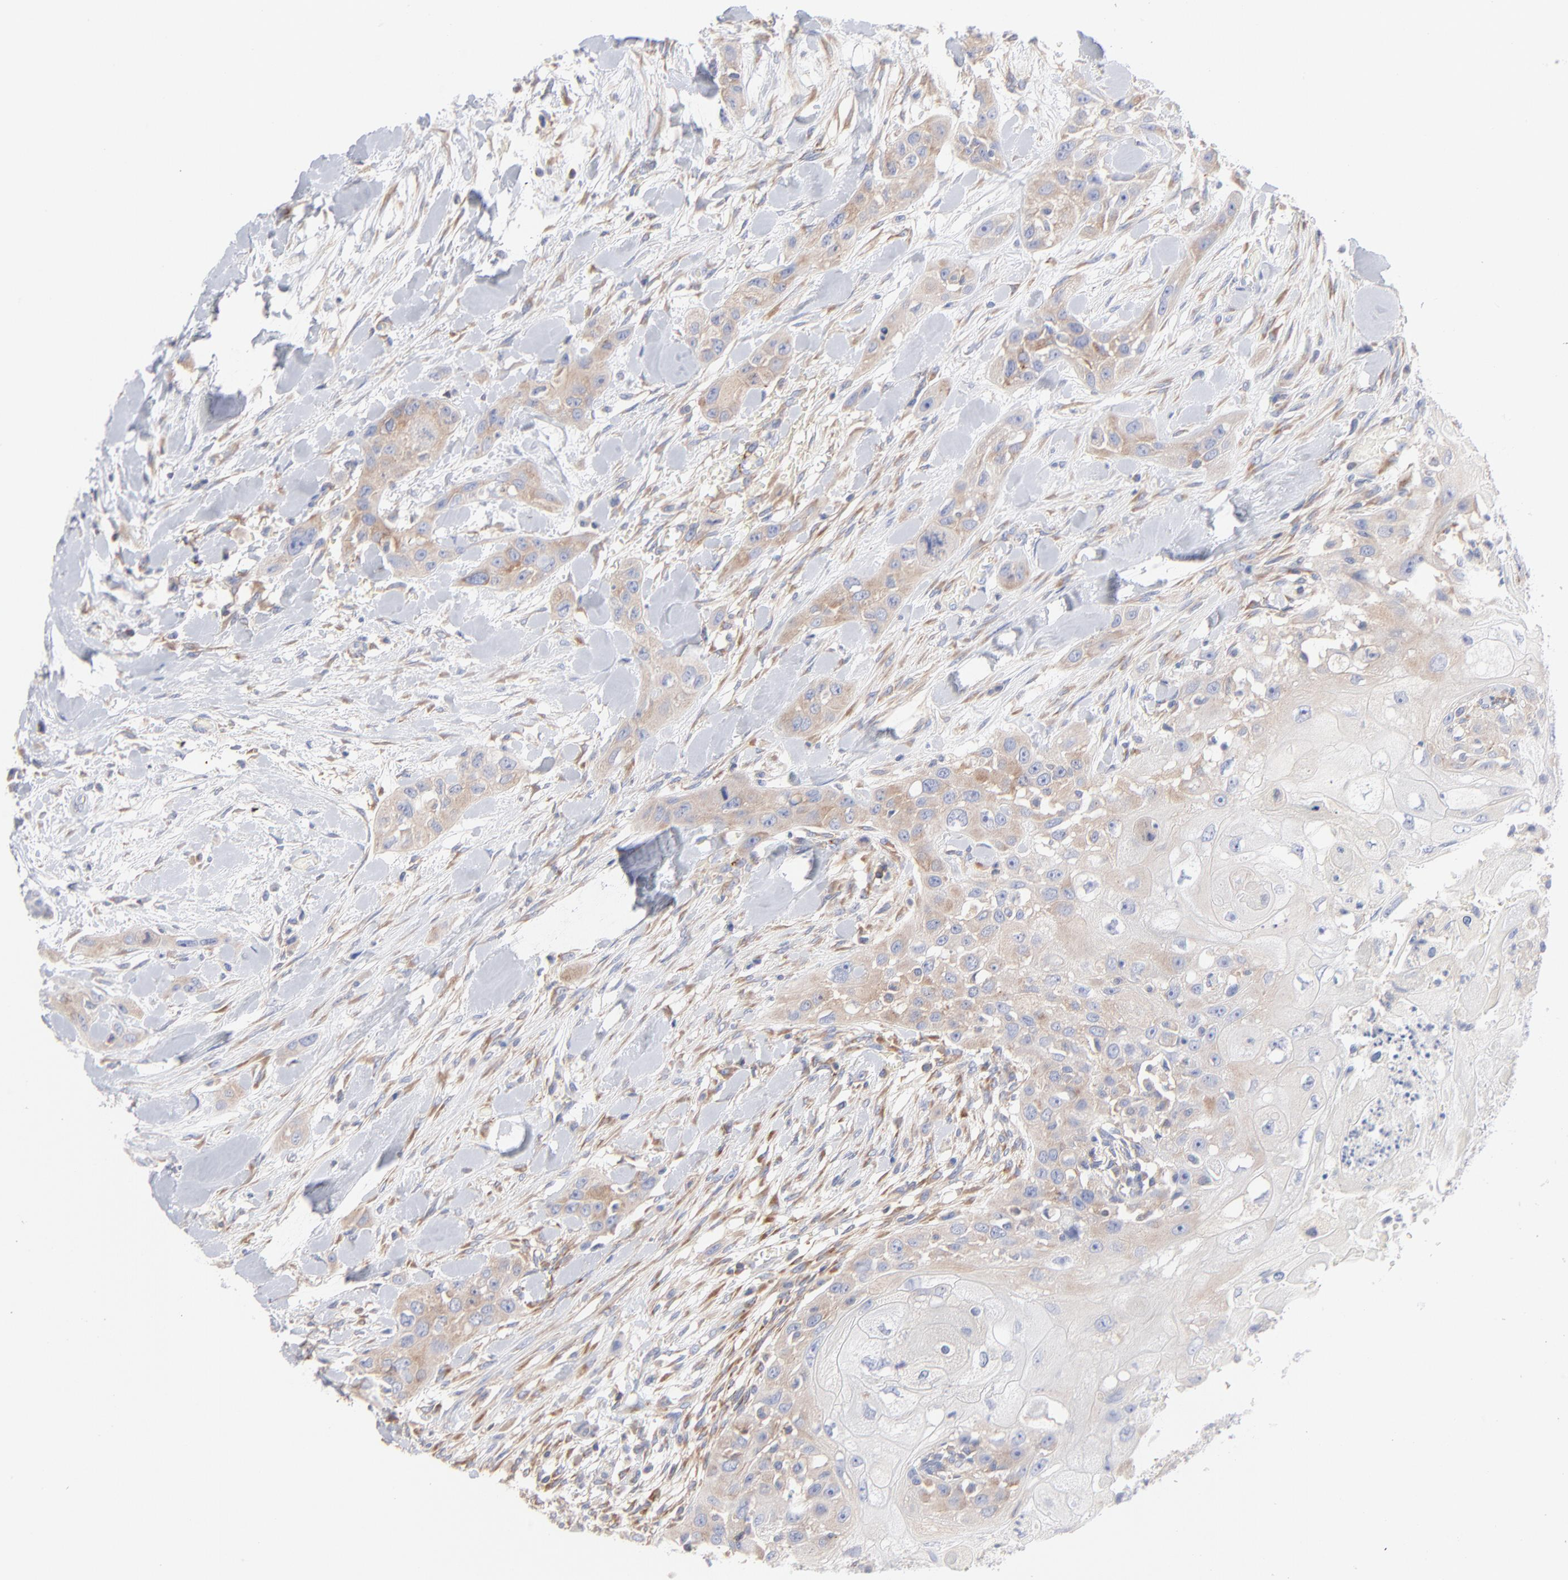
{"staining": {"intensity": "weak", "quantity": "25%-75%", "location": "cytoplasmic/membranous"}, "tissue": "head and neck cancer", "cell_type": "Tumor cells", "image_type": "cancer", "snomed": [{"axis": "morphology", "description": "Neoplasm, malignant, NOS"}, {"axis": "topography", "description": "Salivary gland"}, {"axis": "topography", "description": "Head-Neck"}], "caption": "Immunohistochemical staining of human head and neck malignant neoplasm exhibits low levels of weak cytoplasmic/membranous protein positivity in approximately 25%-75% of tumor cells.", "gene": "SEPTIN6", "patient": {"sex": "male", "age": 43}}